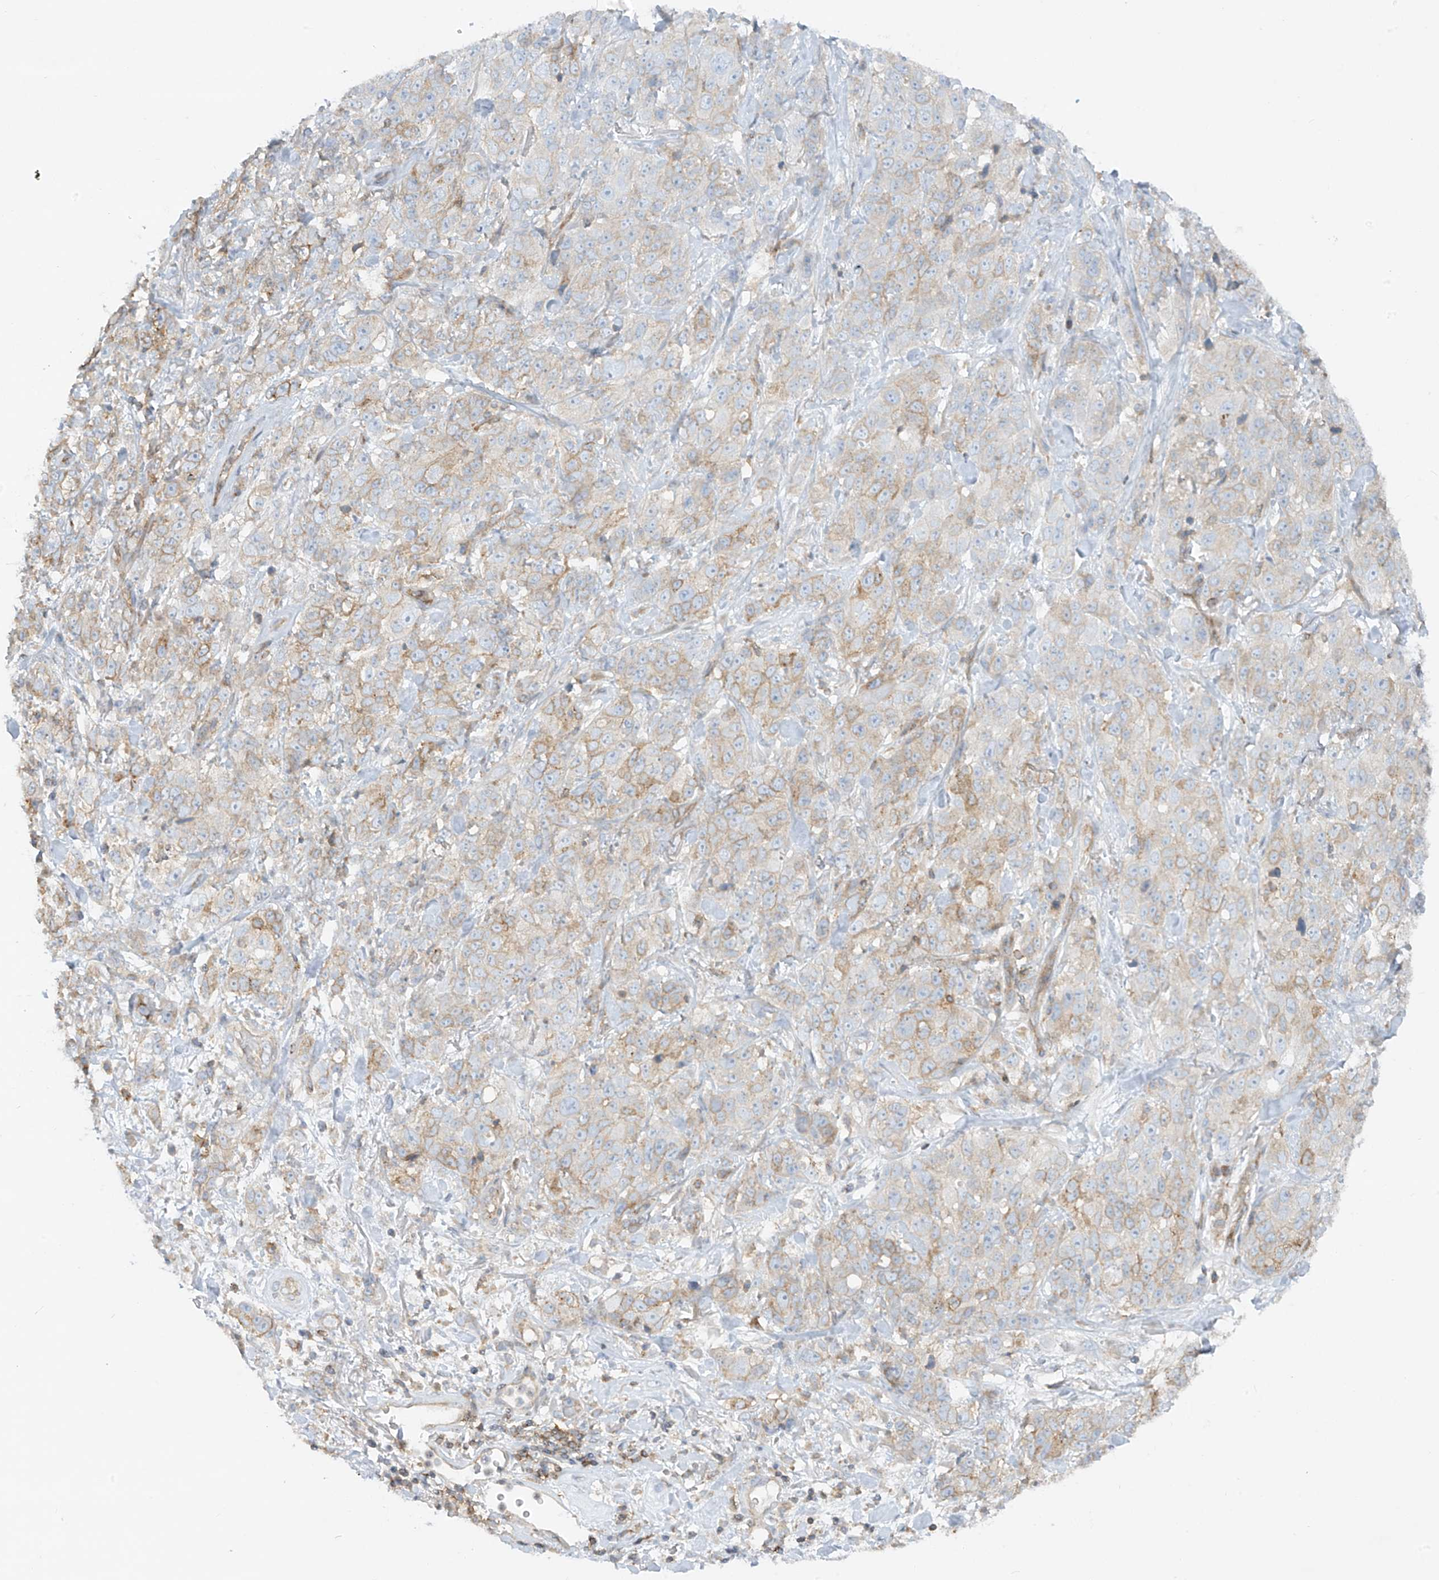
{"staining": {"intensity": "moderate", "quantity": "<25%", "location": "cytoplasmic/membranous"}, "tissue": "stomach cancer", "cell_type": "Tumor cells", "image_type": "cancer", "snomed": [{"axis": "morphology", "description": "Adenocarcinoma, NOS"}, {"axis": "topography", "description": "Stomach"}], "caption": "Tumor cells display moderate cytoplasmic/membranous staining in about <25% of cells in adenocarcinoma (stomach).", "gene": "HLA-E", "patient": {"sex": "male", "age": 48}}